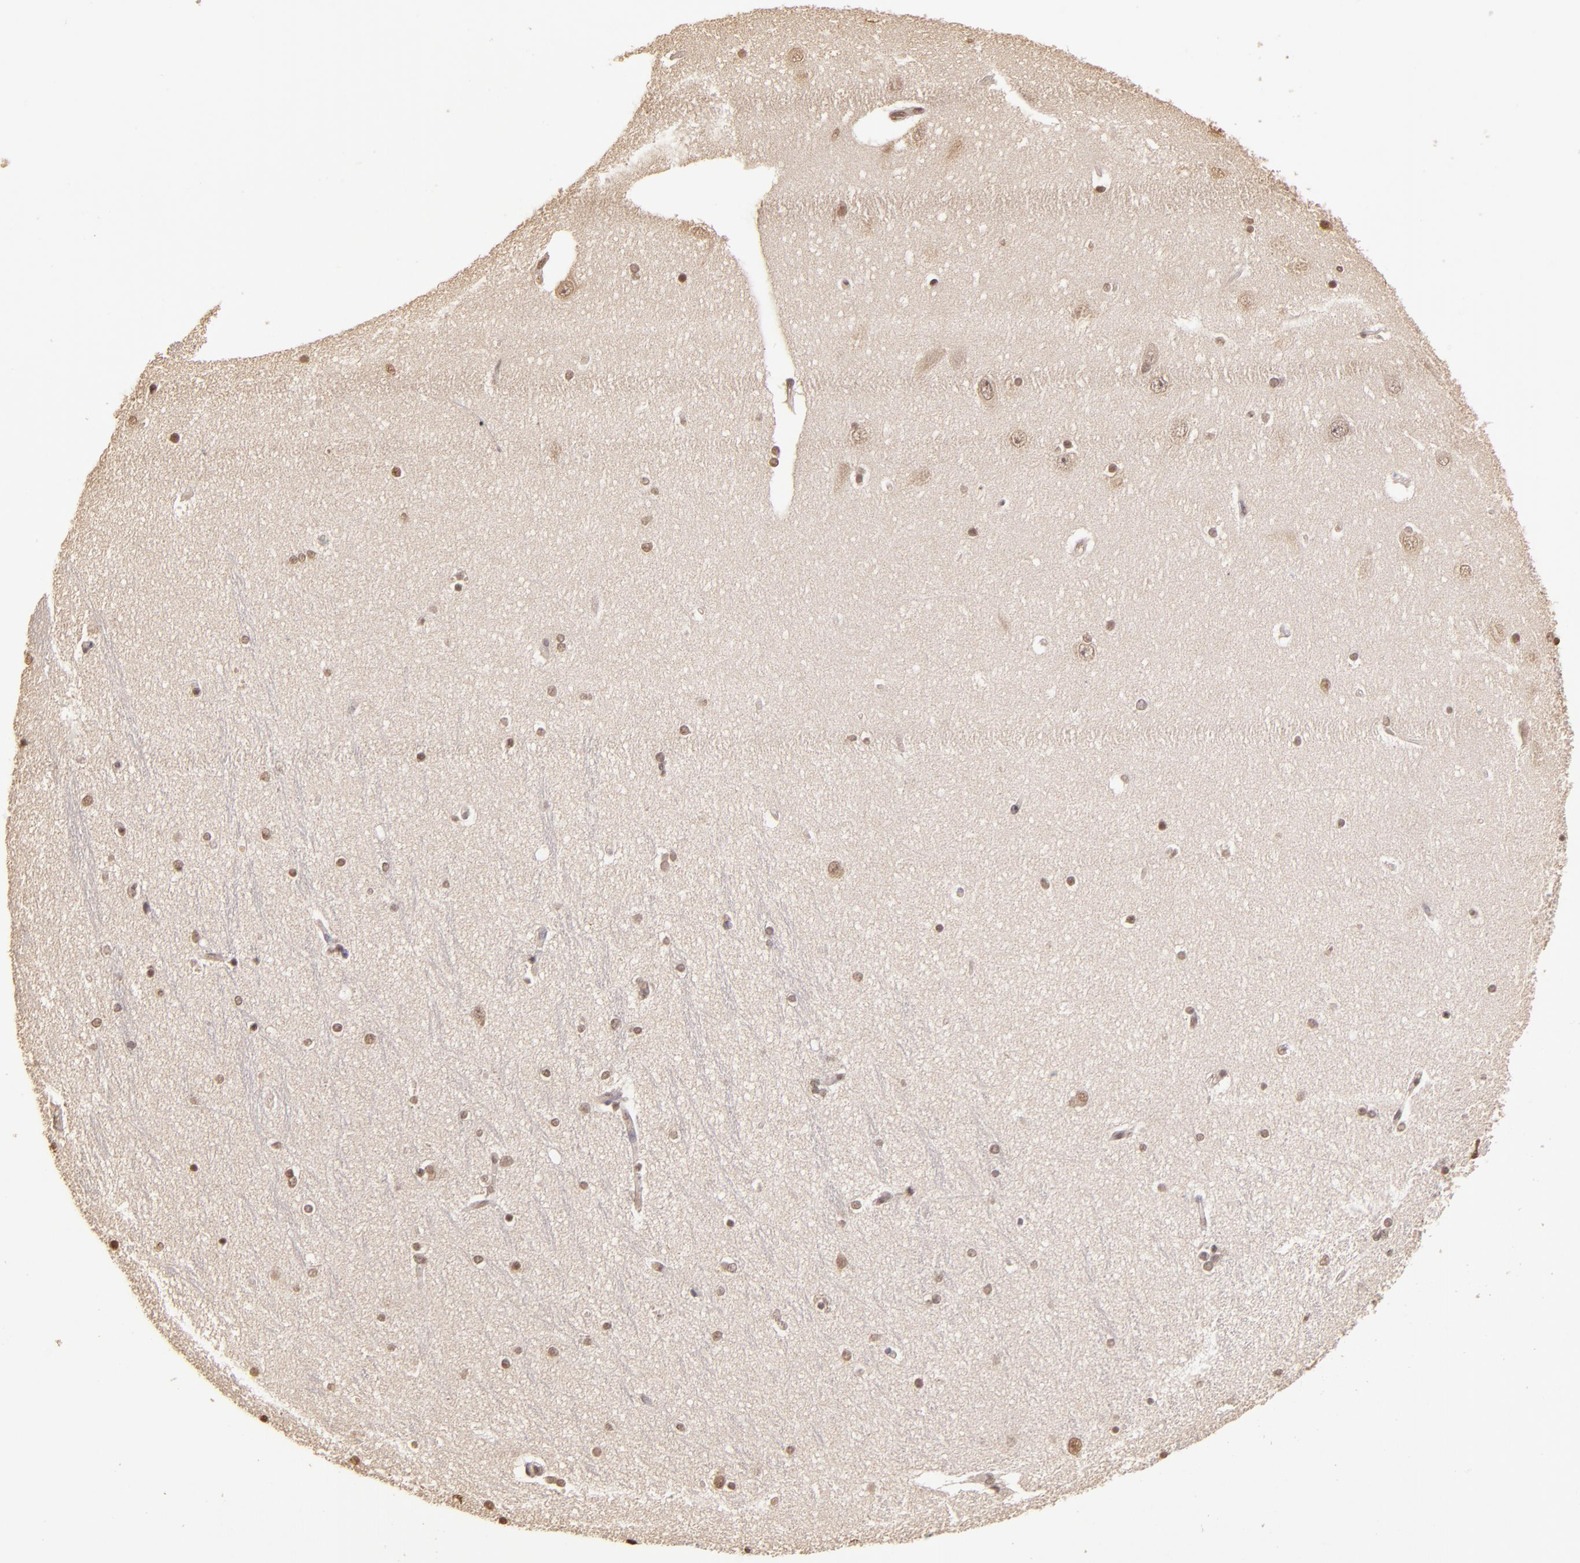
{"staining": {"intensity": "weak", "quantity": "<25%", "location": "cytoplasmic/membranous,nuclear"}, "tissue": "hippocampus", "cell_type": "Glial cells", "image_type": "normal", "snomed": [{"axis": "morphology", "description": "Normal tissue, NOS"}, {"axis": "topography", "description": "Hippocampus"}], "caption": "DAB immunohistochemical staining of unremarkable human hippocampus exhibits no significant positivity in glial cells.", "gene": "CUL1", "patient": {"sex": "female", "age": 54}}